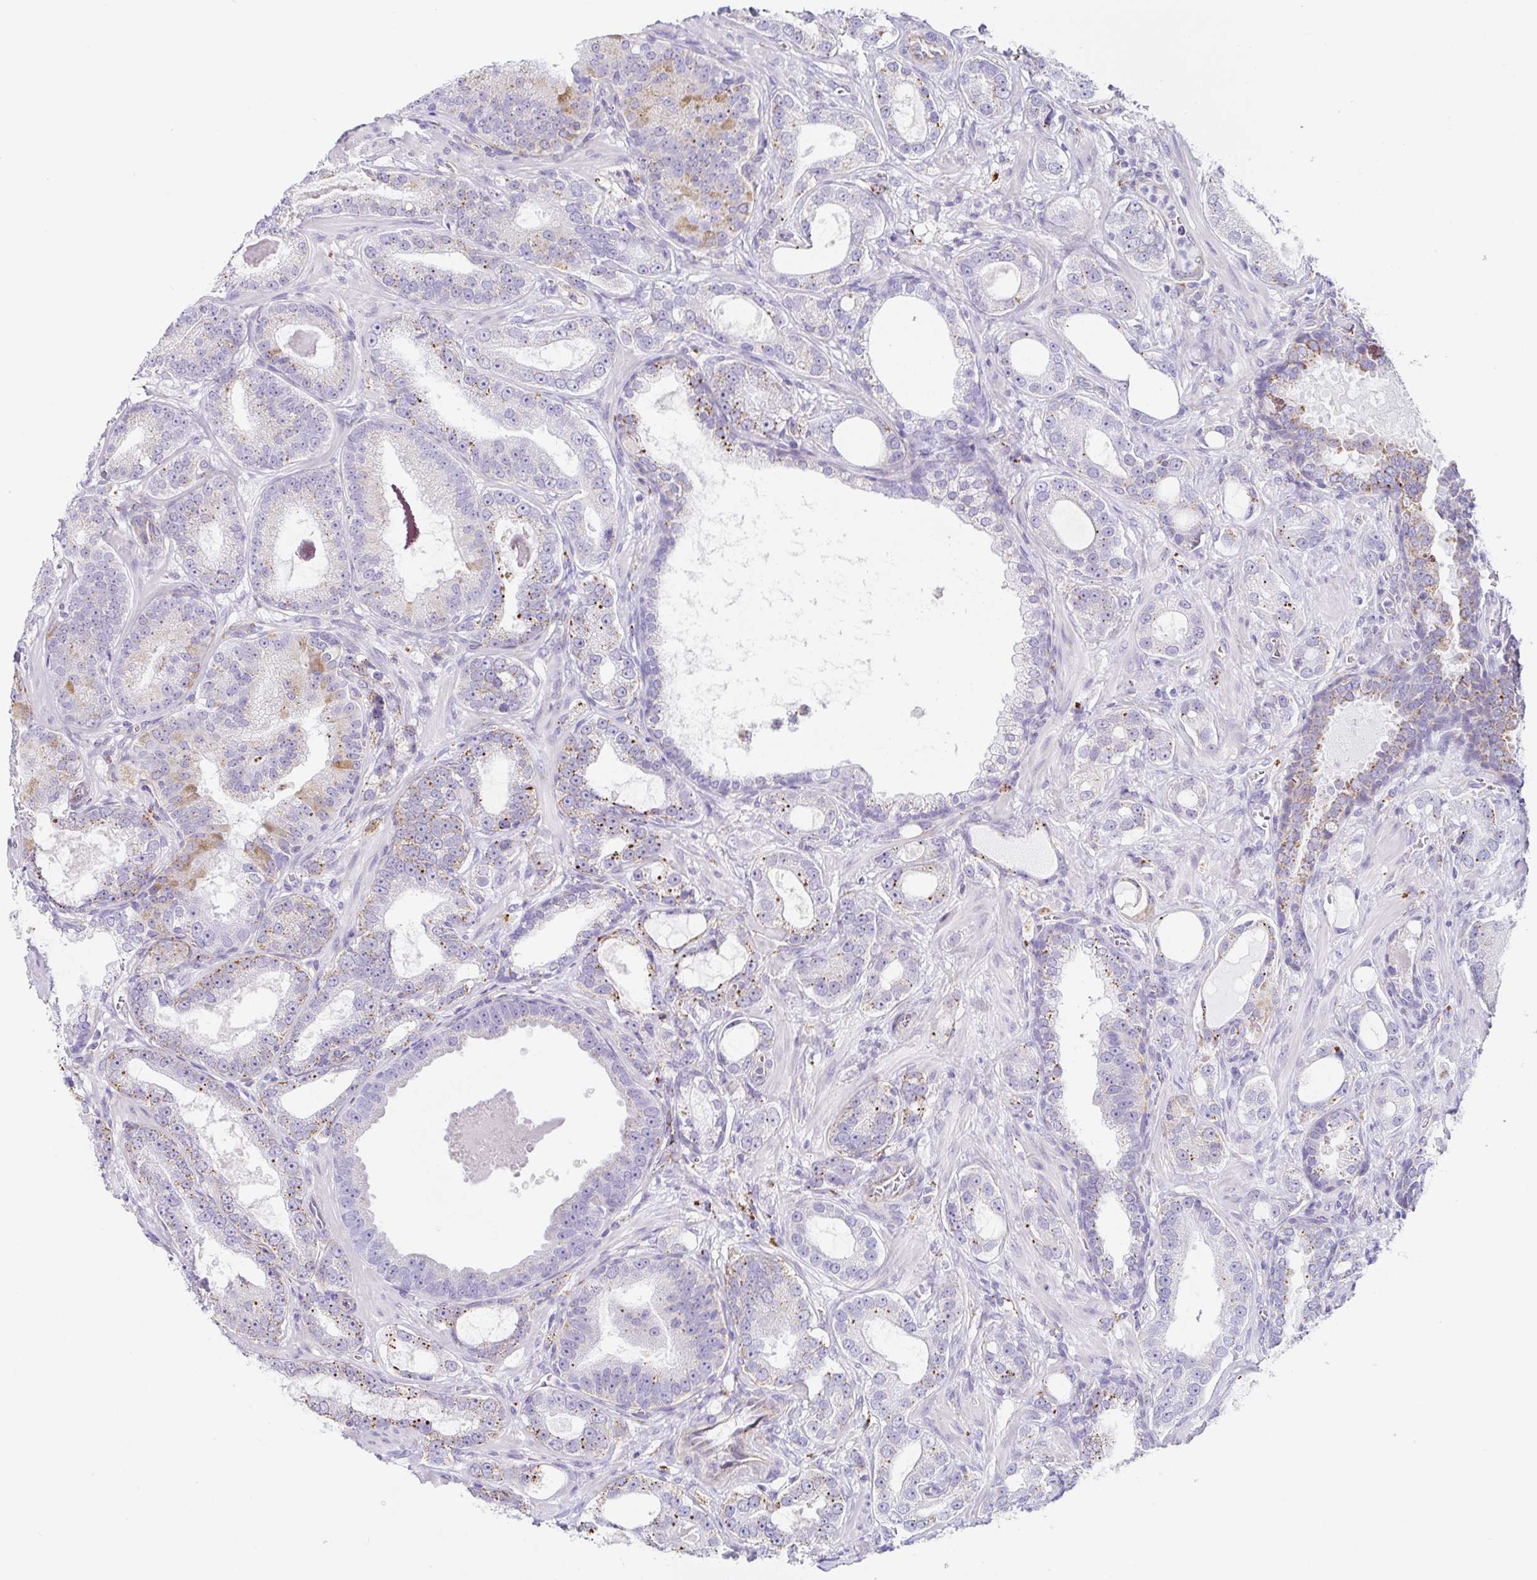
{"staining": {"intensity": "strong", "quantity": "25%-75%", "location": "cytoplasmic/membranous"}, "tissue": "prostate cancer", "cell_type": "Tumor cells", "image_type": "cancer", "snomed": [{"axis": "morphology", "description": "Adenocarcinoma, High grade"}, {"axis": "topography", "description": "Prostate"}], "caption": "Human prostate cancer (high-grade adenocarcinoma) stained with a protein marker demonstrates strong staining in tumor cells.", "gene": "DKK4", "patient": {"sex": "male", "age": 65}}